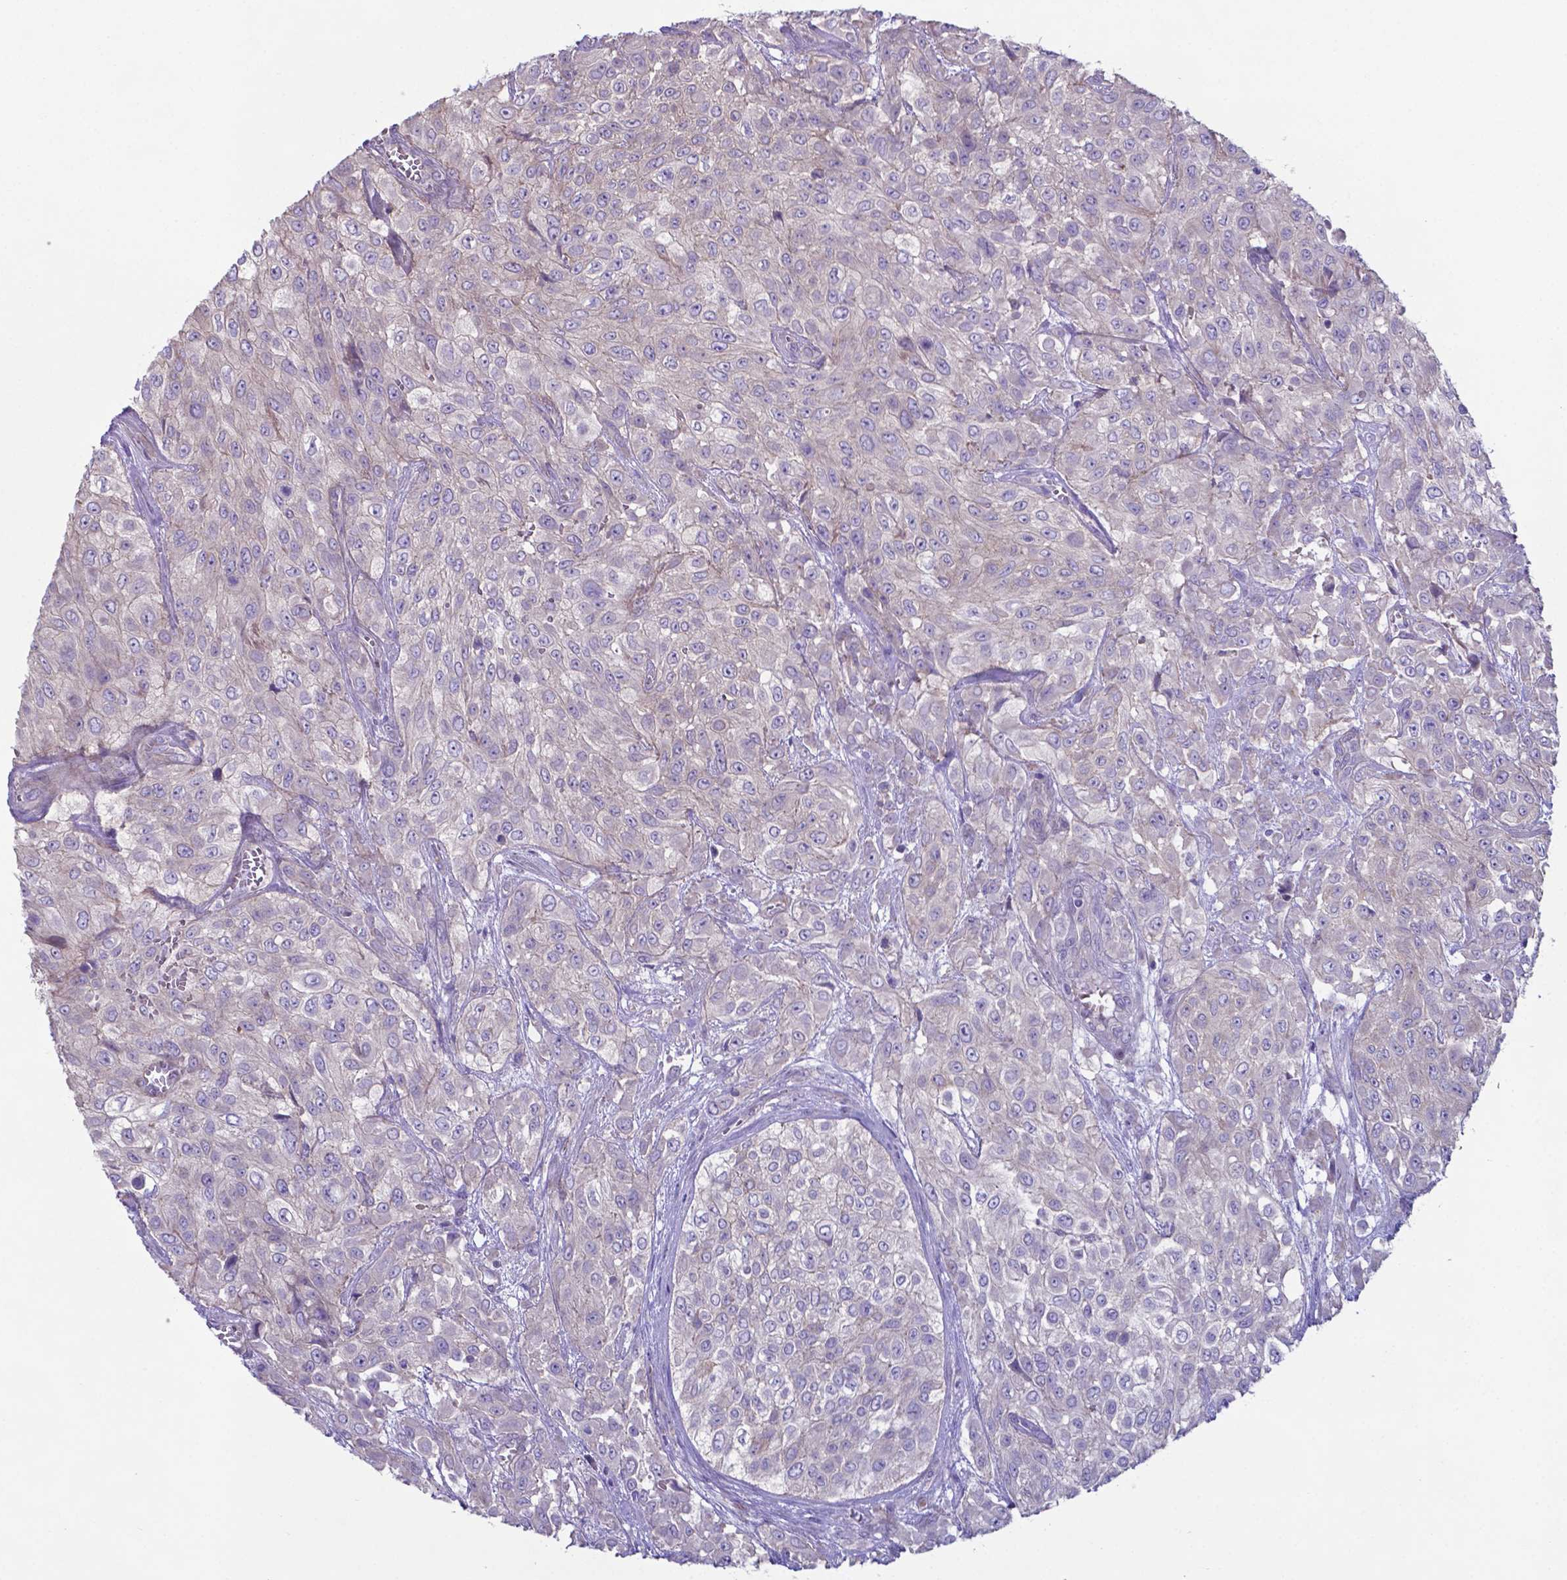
{"staining": {"intensity": "negative", "quantity": "none", "location": "none"}, "tissue": "urothelial cancer", "cell_type": "Tumor cells", "image_type": "cancer", "snomed": [{"axis": "morphology", "description": "Urothelial carcinoma, High grade"}, {"axis": "topography", "description": "Urinary bladder"}], "caption": "Immunohistochemical staining of human urothelial cancer shows no significant positivity in tumor cells.", "gene": "TYRO3", "patient": {"sex": "male", "age": 57}}